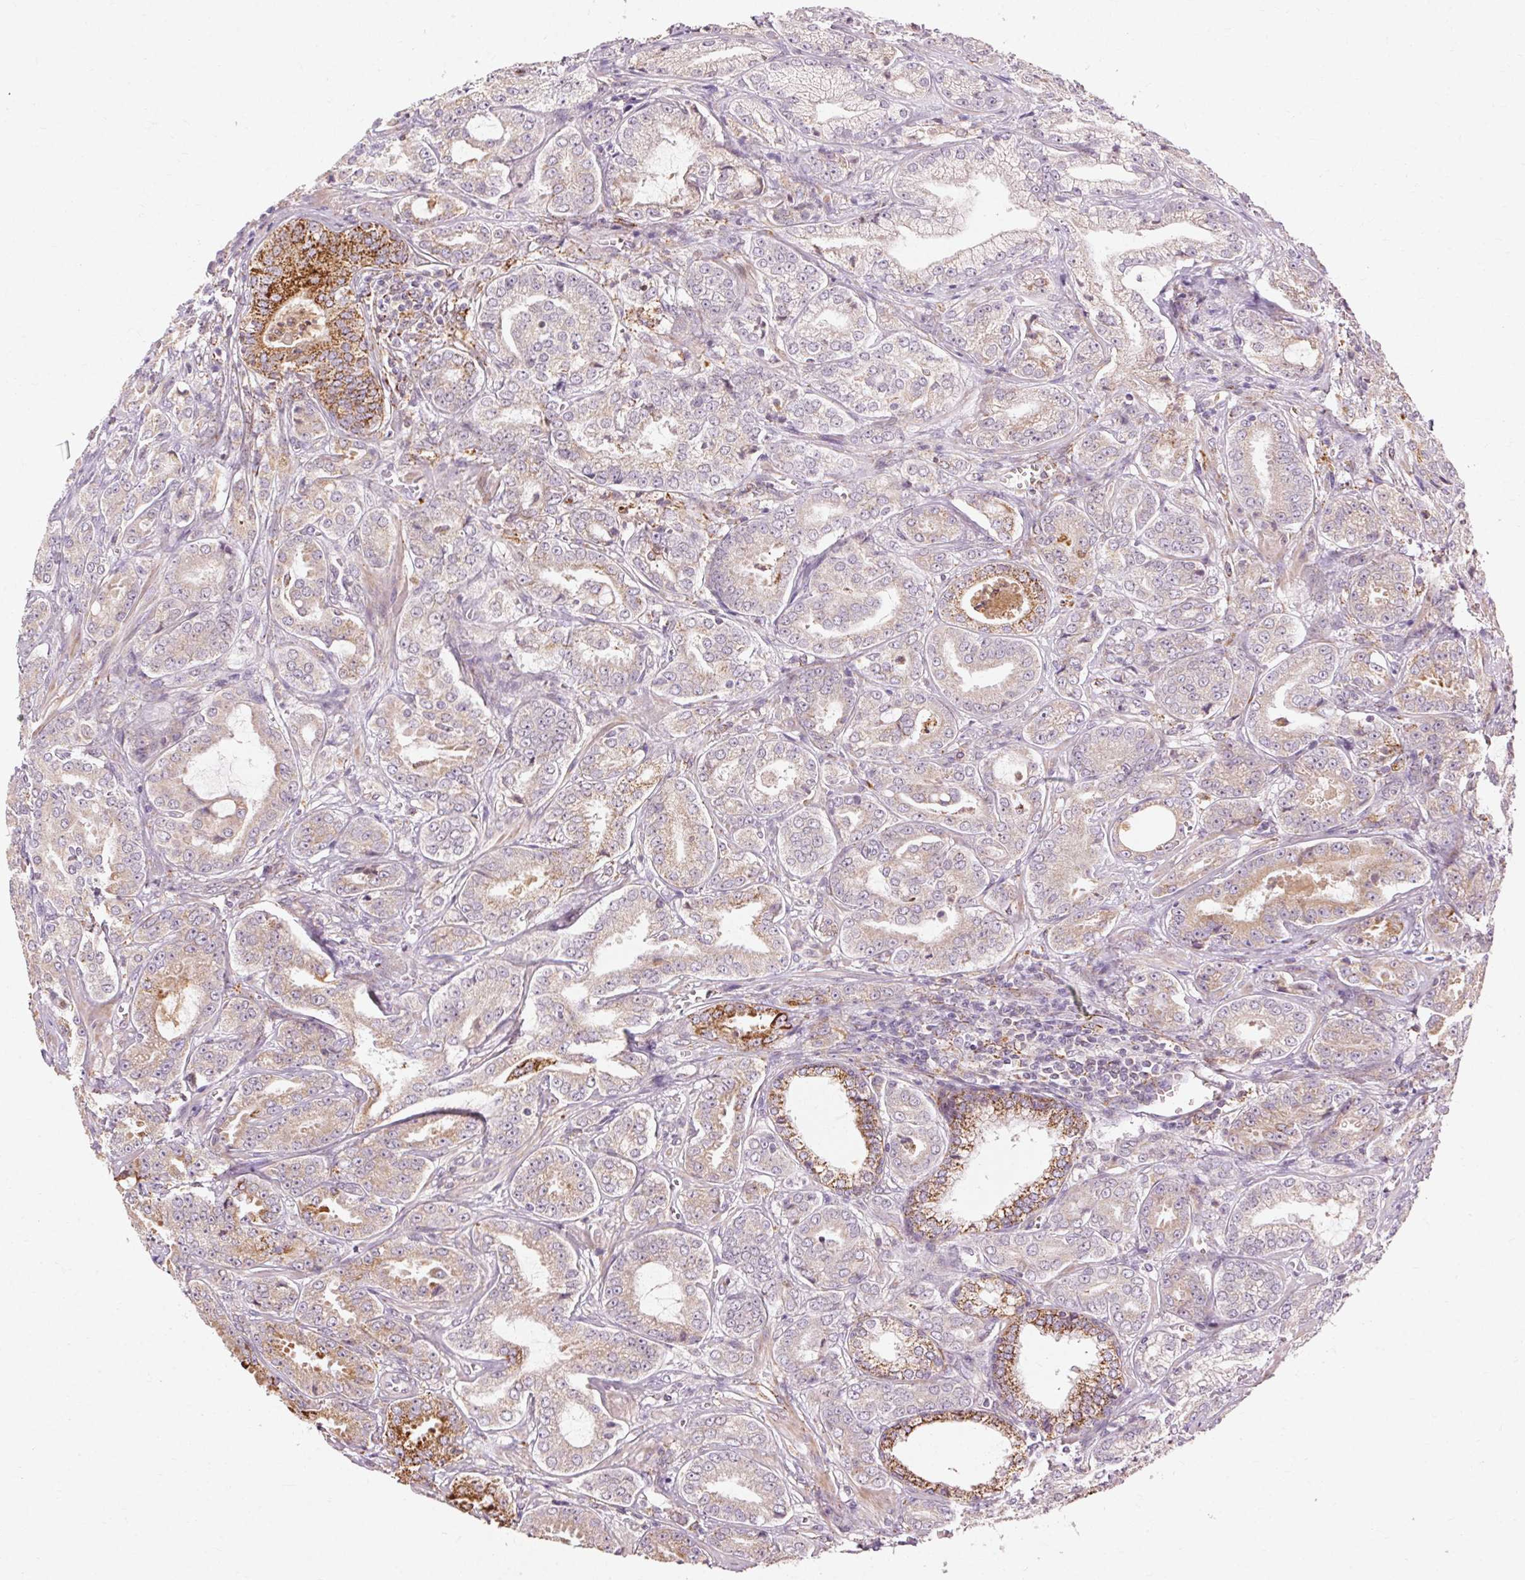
{"staining": {"intensity": "moderate", "quantity": "<25%", "location": "cytoplasmic/membranous"}, "tissue": "prostate cancer", "cell_type": "Tumor cells", "image_type": "cancer", "snomed": [{"axis": "morphology", "description": "Adenocarcinoma, High grade"}, {"axis": "topography", "description": "Prostate"}], "caption": "Immunohistochemistry (DAB) staining of prostate cancer (high-grade adenocarcinoma) exhibits moderate cytoplasmic/membranous protein staining in about <25% of tumor cells. (DAB (3,3'-diaminobenzidine) IHC with brightfield microscopy, high magnification).", "gene": "REP15", "patient": {"sex": "male", "age": 64}}